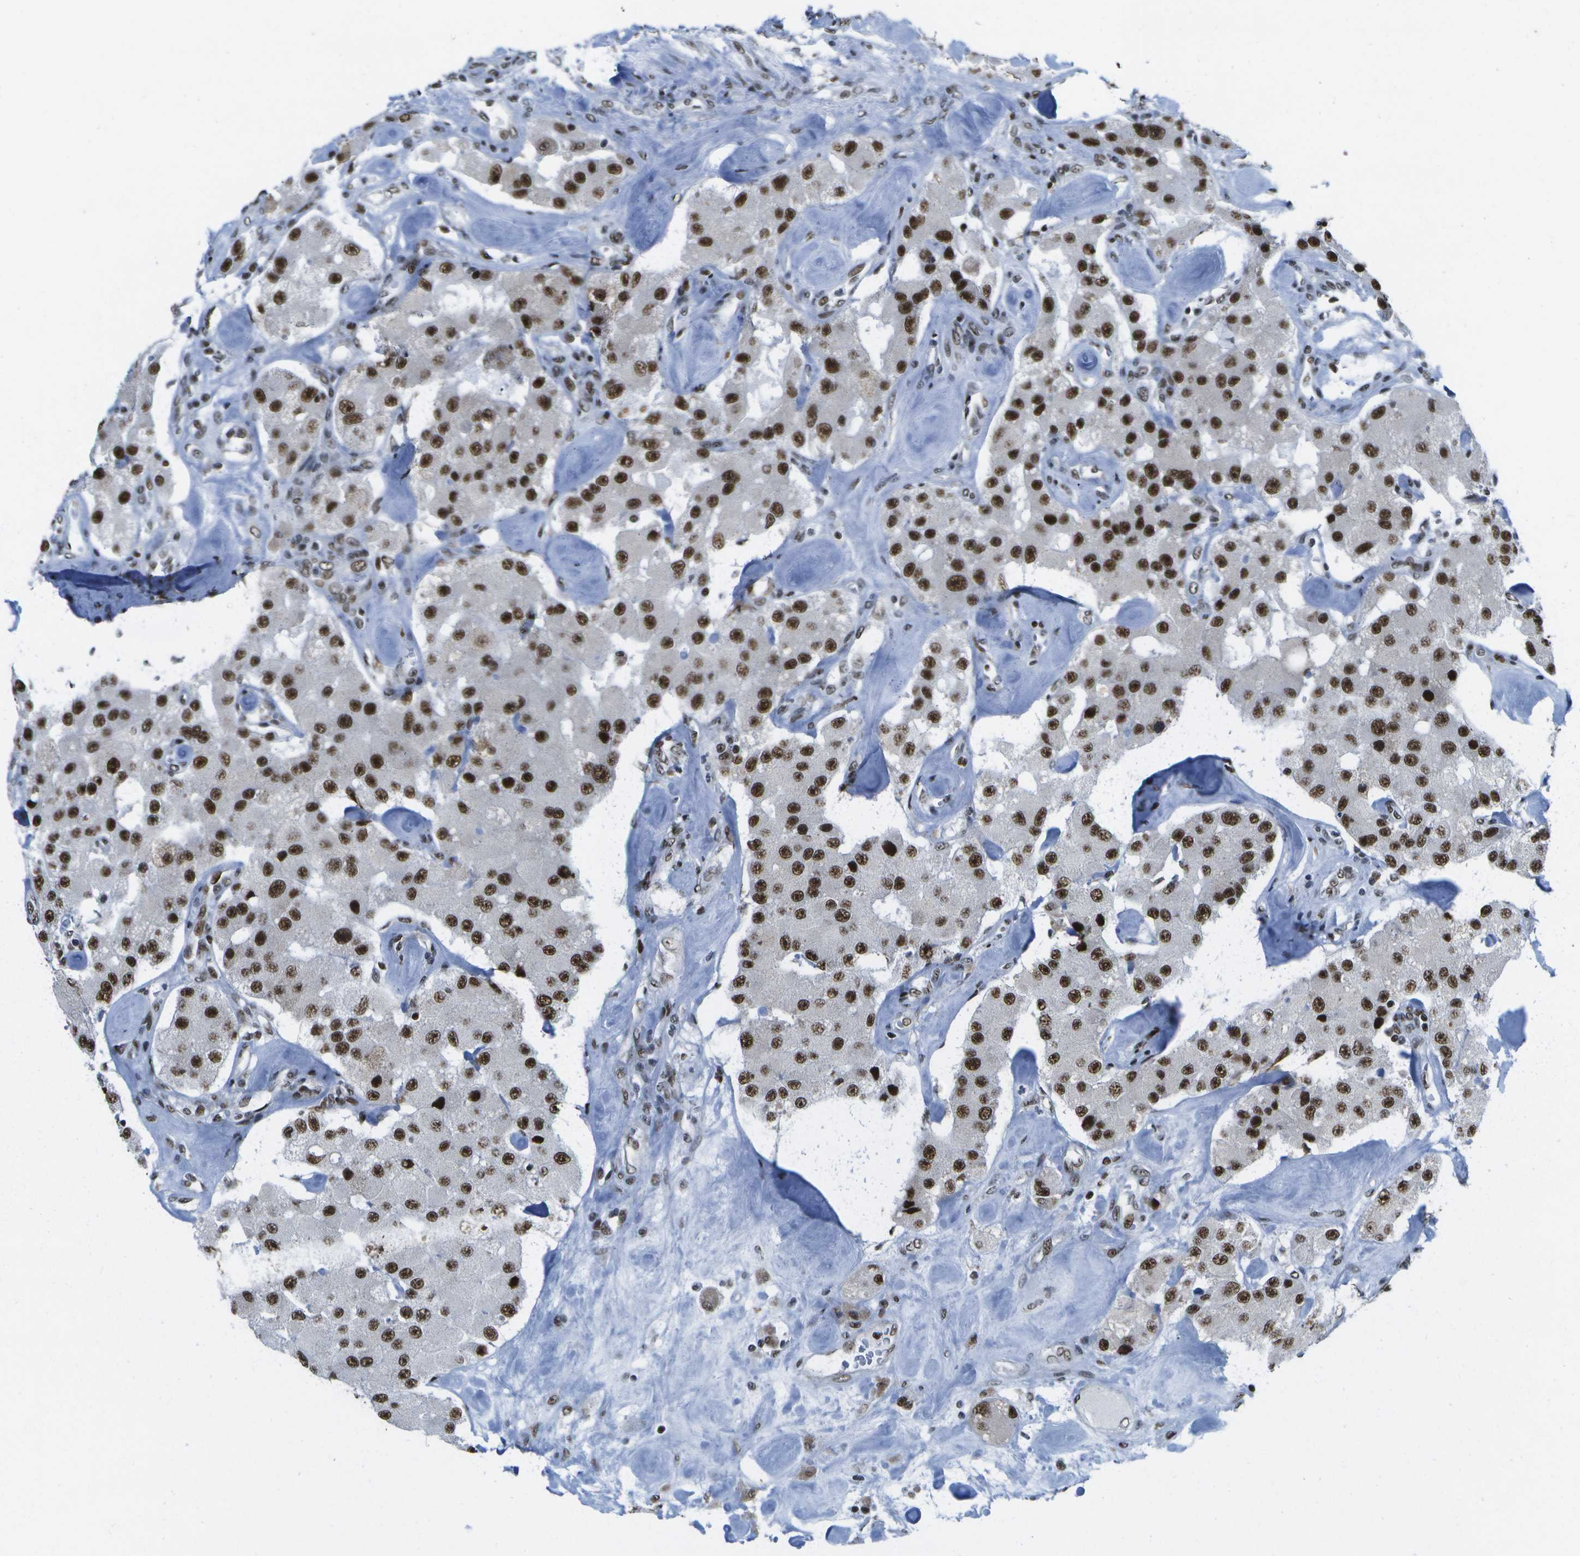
{"staining": {"intensity": "strong", "quantity": ">75%", "location": "nuclear"}, "tissue": "carcinoid", "cell_type": "Tumor cells", "image_type": "cancer", "snomed": [{"axis": "morphology", "description": "Carcinoid, malignant, NOS"}, {"axis": "topography", "description": "Pancreas"}], "caption": "Immunohistochemical staining of carcinoid (malignant) reveals high levels of strong nuclear positivity in approximately >75% of tumor cells.", "gene": "NSRP1", "patient": {"sex": "male", "age": 41}}